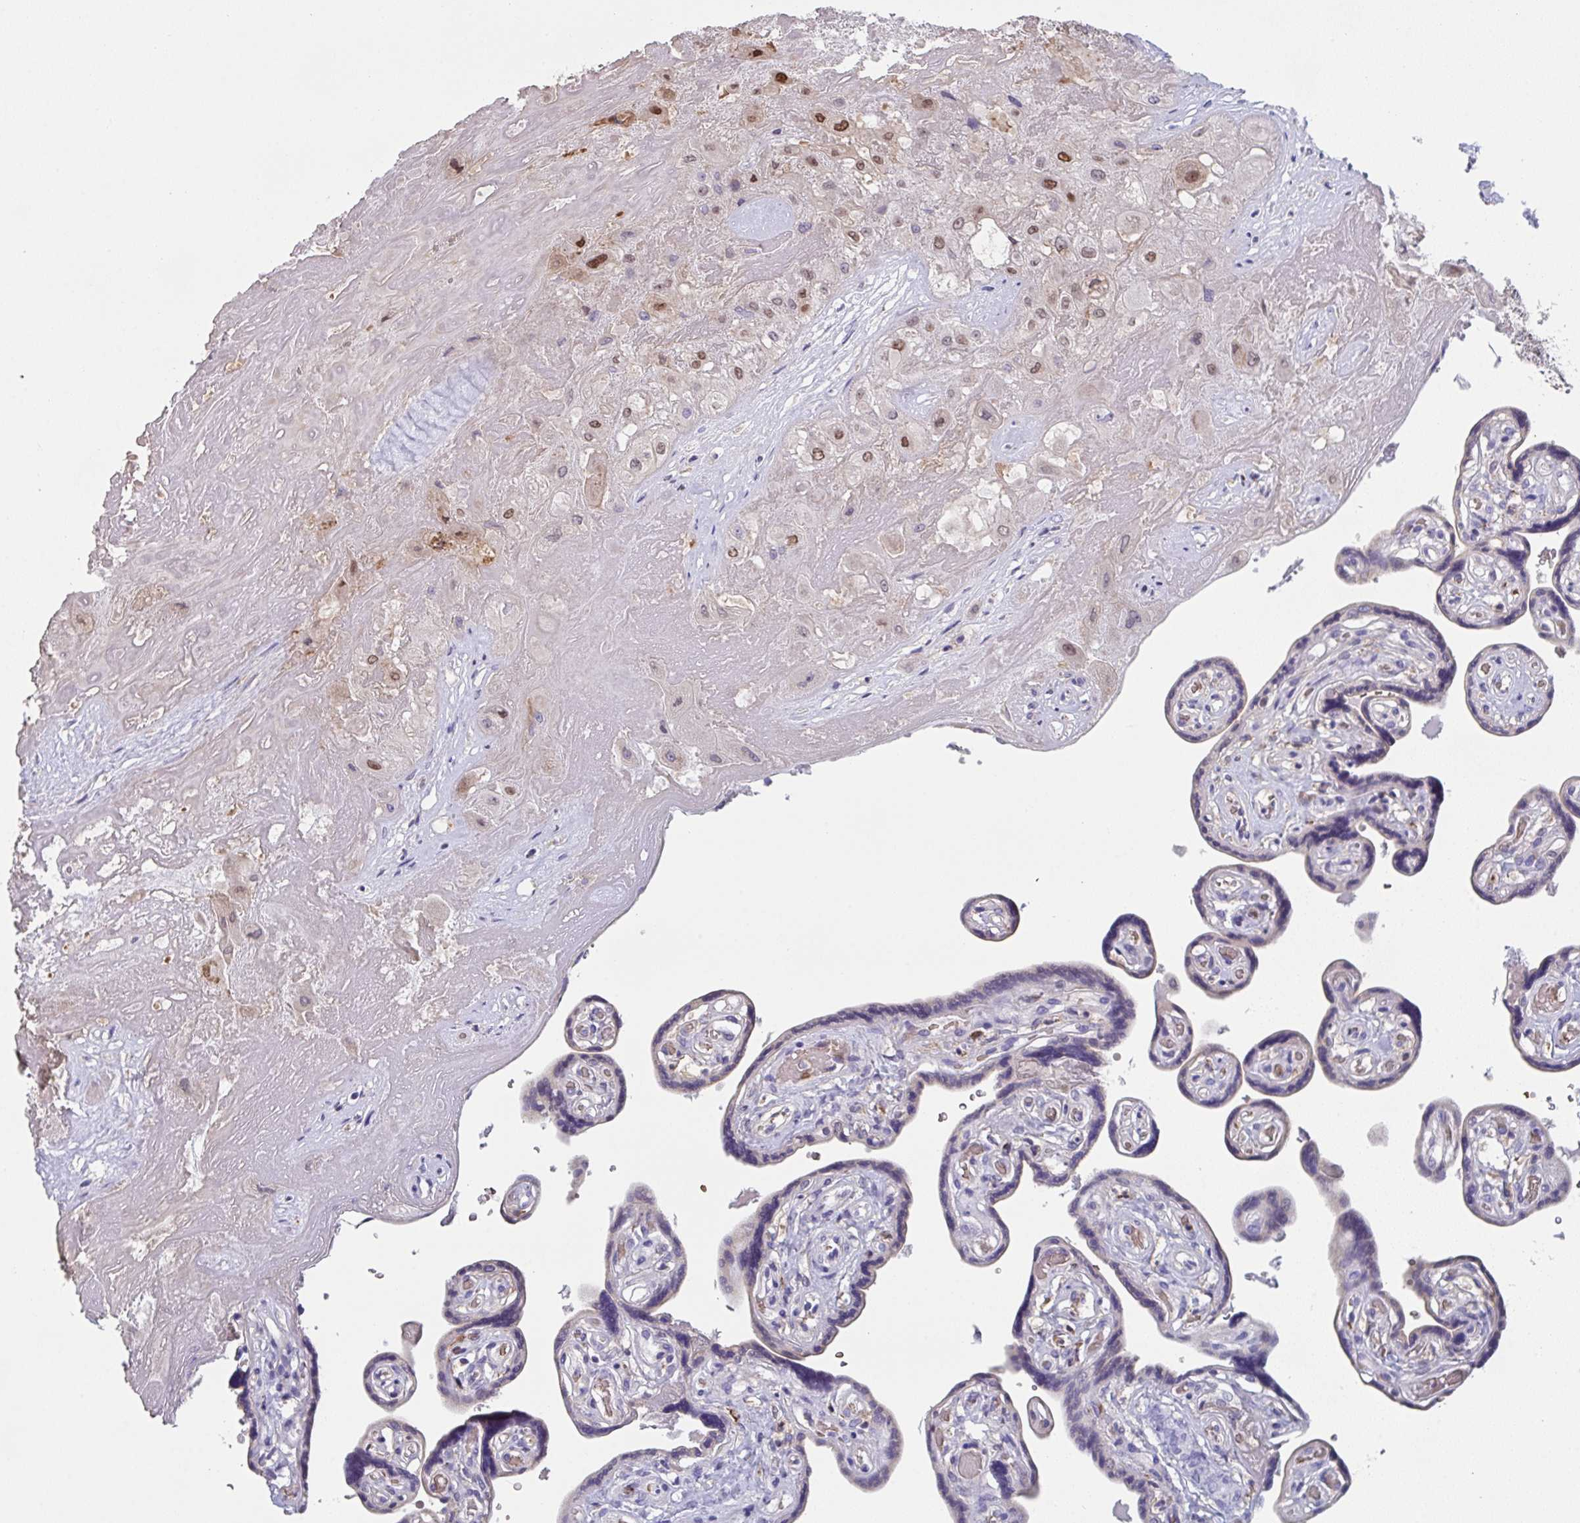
{"staining": {"intensity": "moderate", "quantity": "25%-75%", "location": "nuclear"}, "tissue": "placenta", "cell_type": "Decidual cells", "image_type": "normal", "snomed": [{"axis": "morphology", "description": "Normal tissue, NOS"}, {"axis": "topography", "description": "Placenta"}], "caption": "The micrograph shows immunohistochemical staining of unremarkable placenta. There is moderate nuclear expression is present in about 25%-75% of decidual cells. (Brightfield microscopy of DAB IHC at high magnification).", "gene": "TFAP2C", "patient": {"sex": "female", "age": 32}}